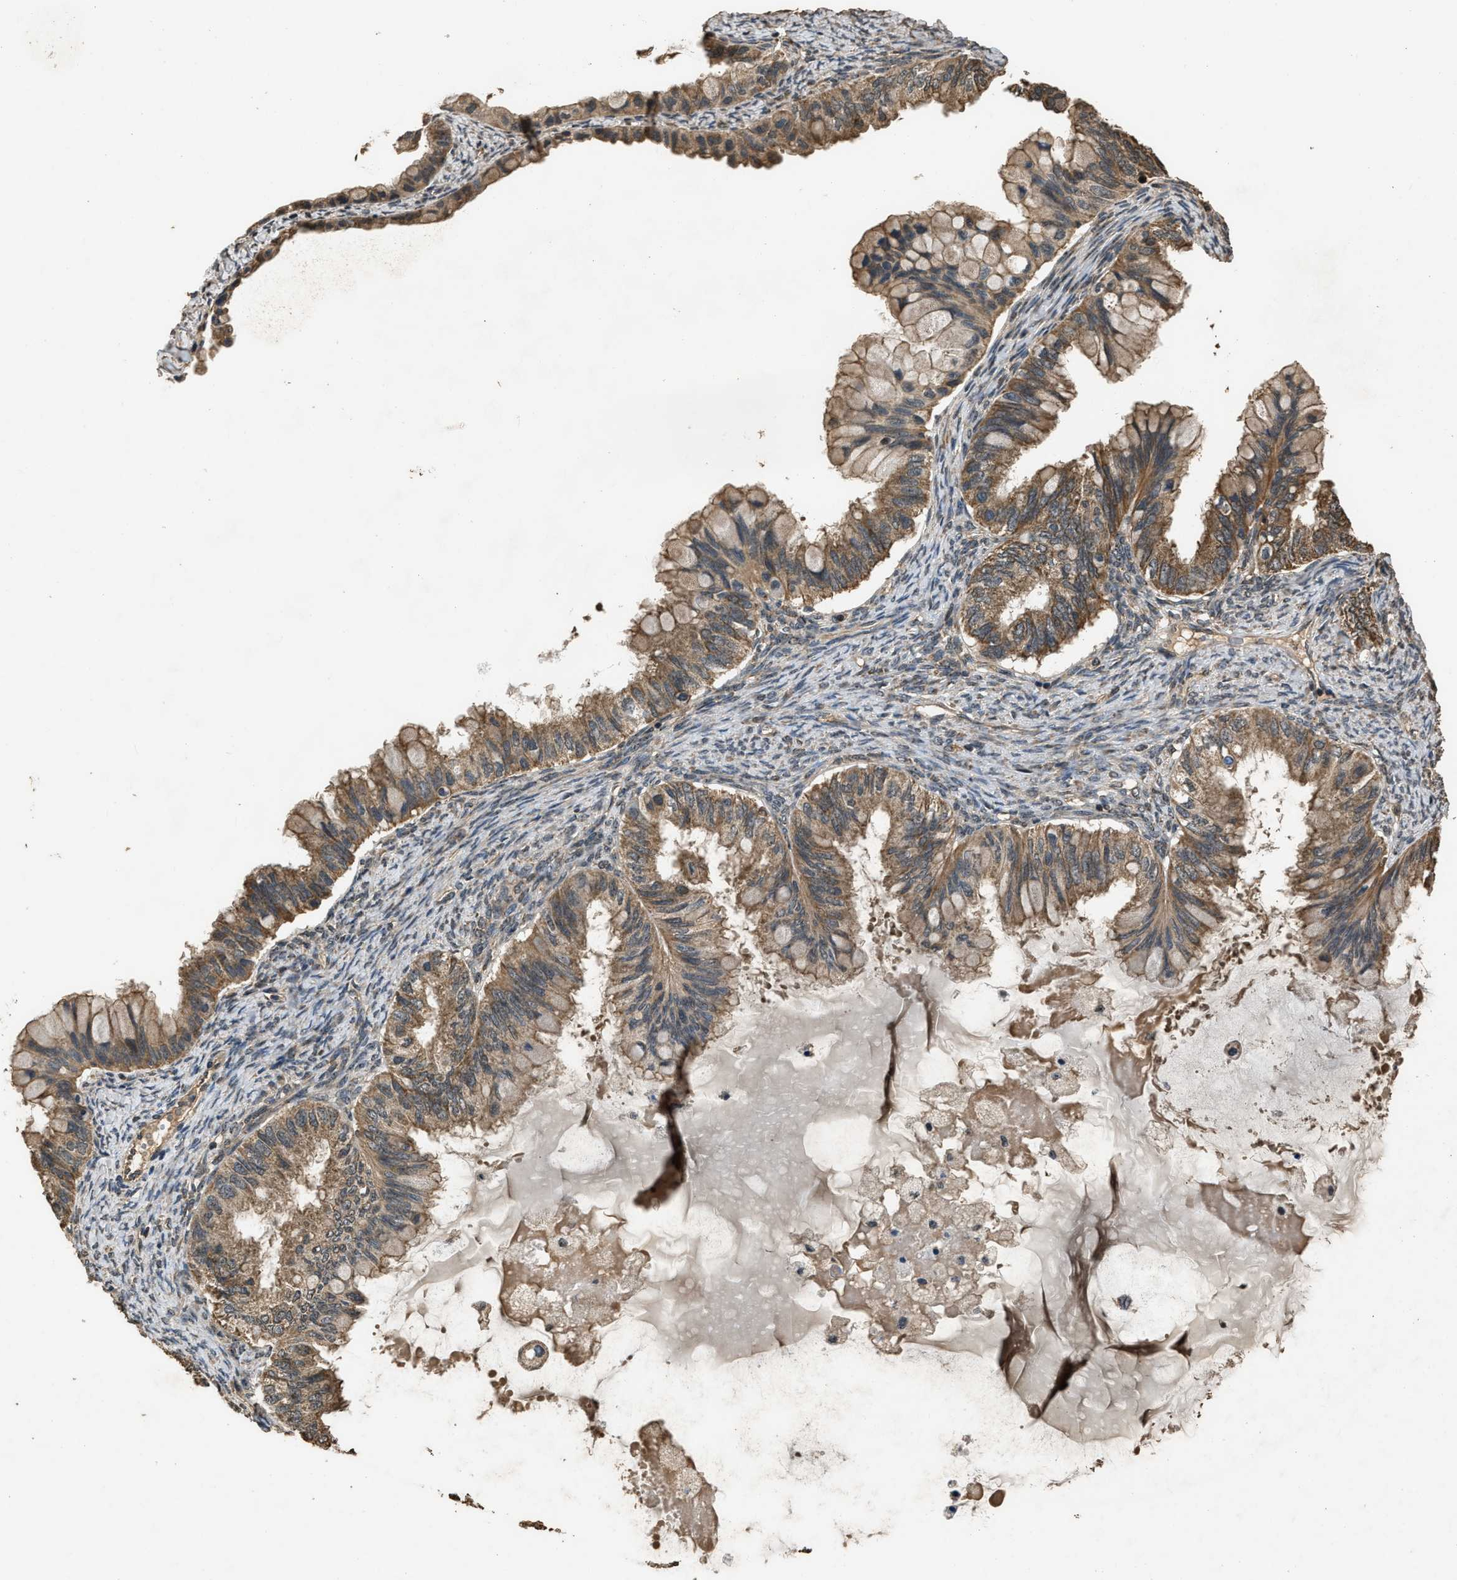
{"staining": {"intensity": "moderate", "quantity": ">75%", "location": "cytoplasmic/membranous"}, "tissue": "ovarian cancer", "cell_type": "Tumor cells", "image_type": "cancer", "snomed": [{"axis": "morphology", "description": "Cystadenocarcinoma, mucinous, NOS"}, {"axis": "topography", "description": "Ovary"}], "caption": "Protein staining of ovarian cancer tissue reveals moderate cytoplasmic/membranous staining in approximately >75% of tumor cells.", "gene": "DENND6B", "patient": {"sex": "female", "age": 80}}